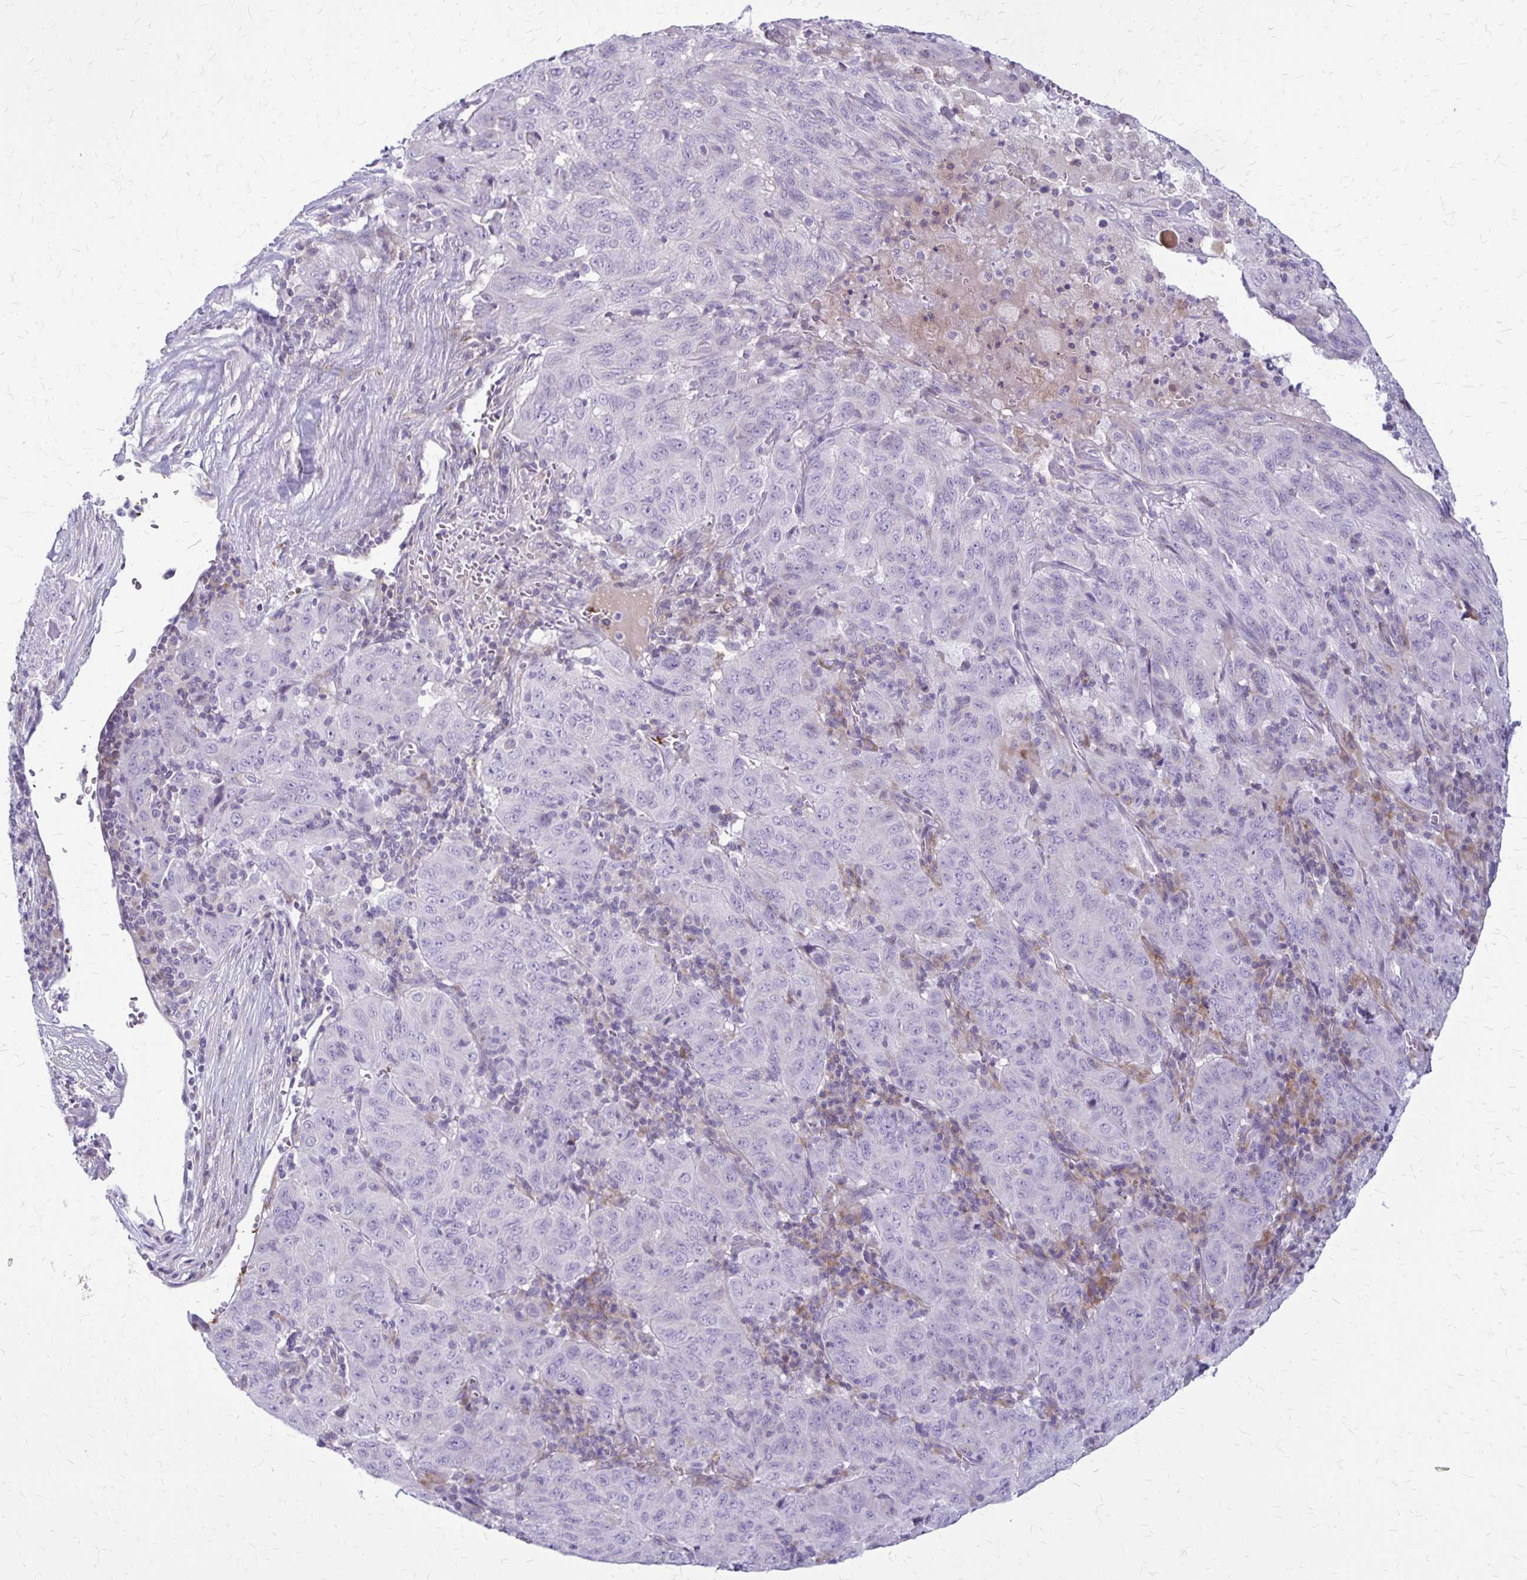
{"staining": {"intensity": "negative", "quantity": "none", "location": "none"}, "tissue": "pancreatic cancer", "cell_type": "Tumor cells", "image_type": "cancer", "snomed": [{"axis": "morphology", "description": "Adenocarcinoma, NOS"}, {"axis": "topography", "description": "Pancreas"}], "caption": "Immunohistochemical staining of human adenocarcinoma (pancreatic) shows no significant staining in tumor cells.", "gene": "GP9", "patient": {"sex": "male", "age": 63}}